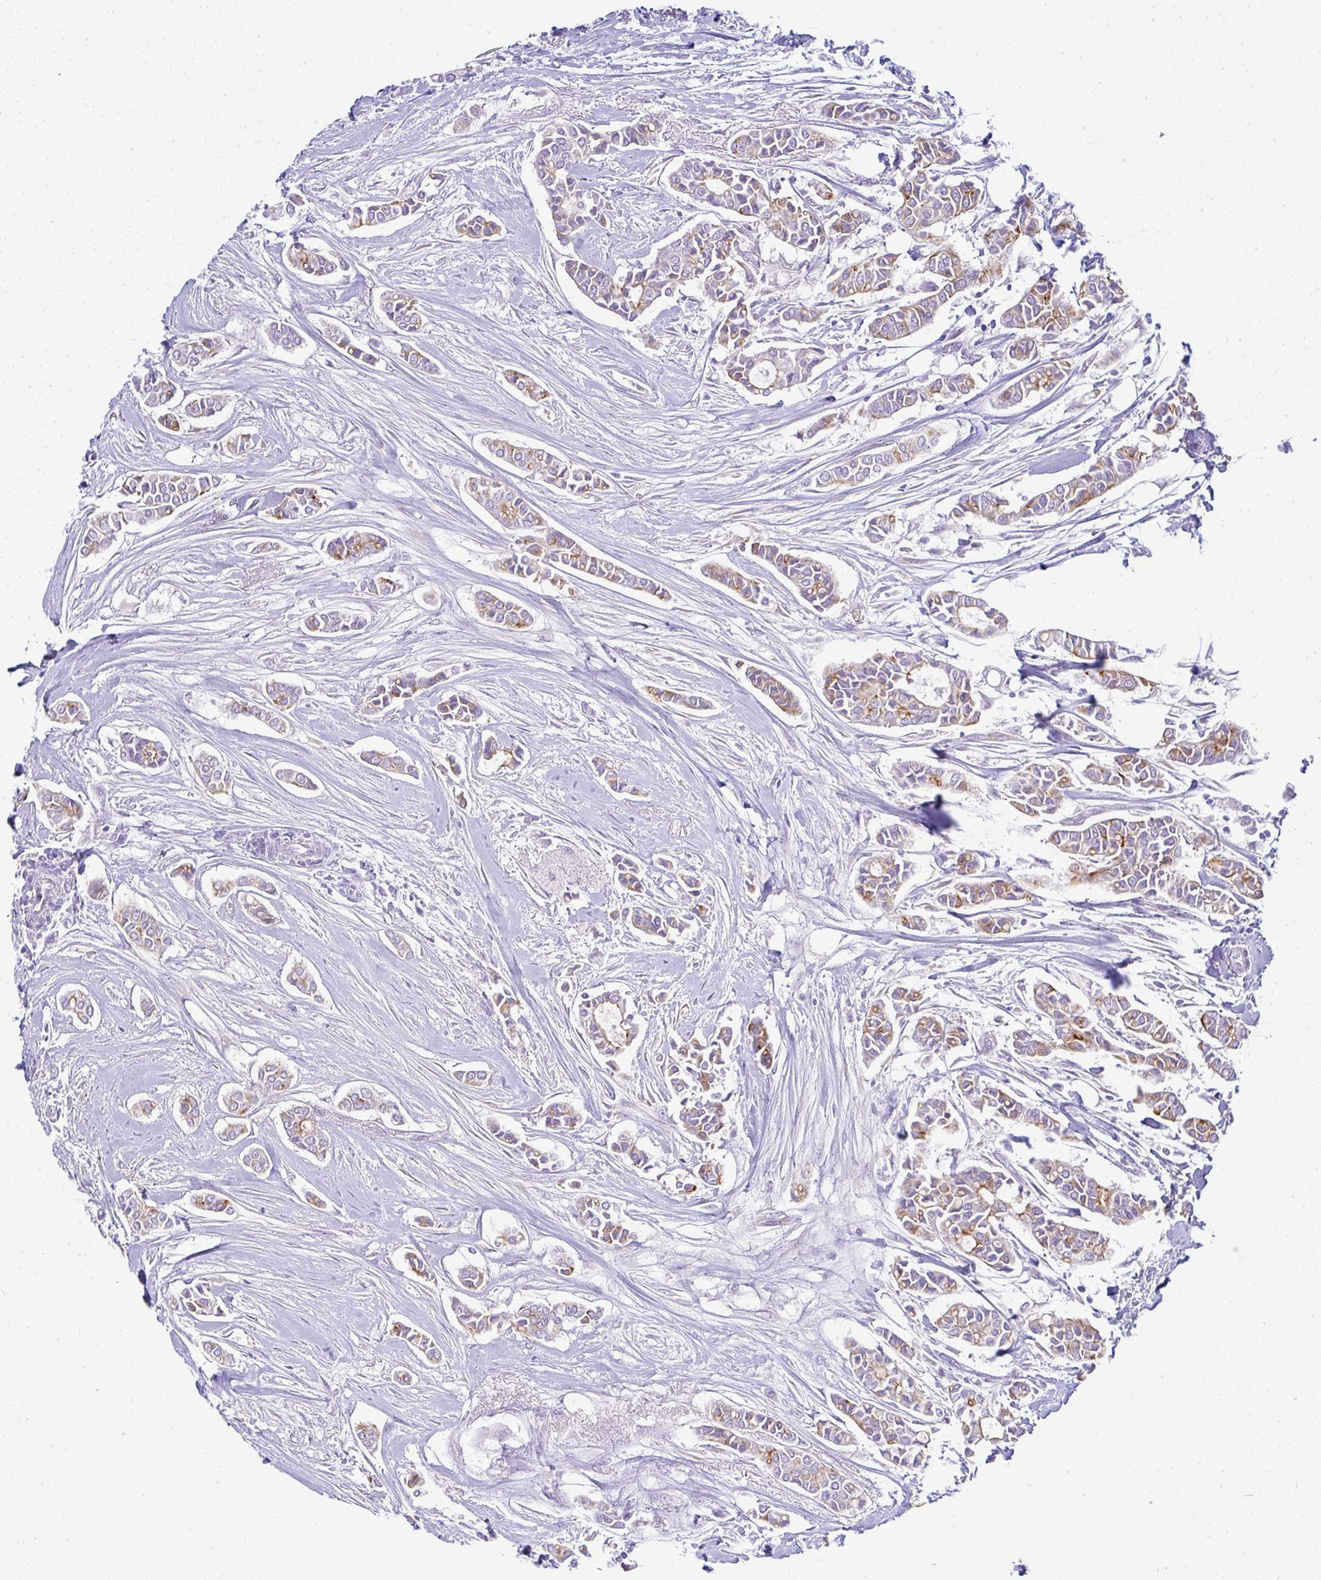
{"staining": {"intensity": "moderate", "quantity": "<25%", "location": "cytoplasmic/membranous"}, "tissue": "breast cancer", "cell_type": "Tumor cells", "image_type": "cancer", "snomed": [{"axis": "morphology", "description": "Duct carcinoma"}, {"axis": "topography", "description": "Breast"}], "caption": "Immunohistochemical staining of invasive ductal carcinoma (breast) shows moderate cytoplasmic/membranous protein positivity in about <25% of tumor cells.", "gene": "FAM177A1", "patient": {"sex": "female", "age": 84}}